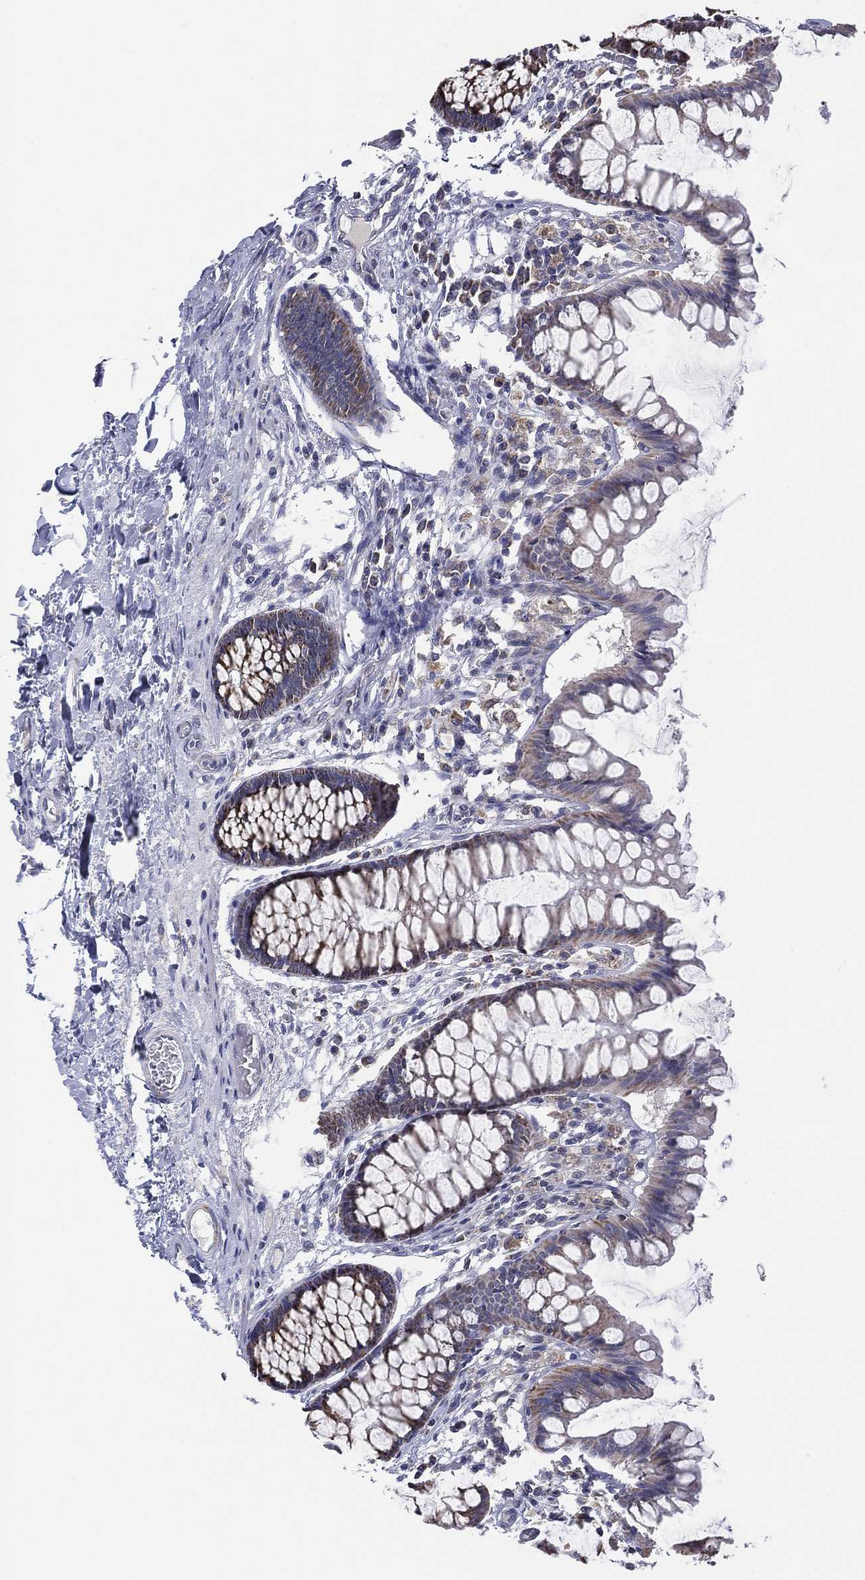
{"staining": {"intensity": "negative", "quantity": "none", "location": "none"}, "tissue": "colon", "cell_type": "Endothelial cells", "image_type": "normal", "snomed": [{"axis": "morphology", "description": "Normal tissue, NOS"}, {"axis": "topography", "description": "Colon"}], "caption": "Immunohistochemistry (IHC) image of normal human colon stained for a protein (brown), which demonstrates no staining in endothelial cells.", "gene": "PSMG4", "patient": {"sex": "female", "age": 65}}